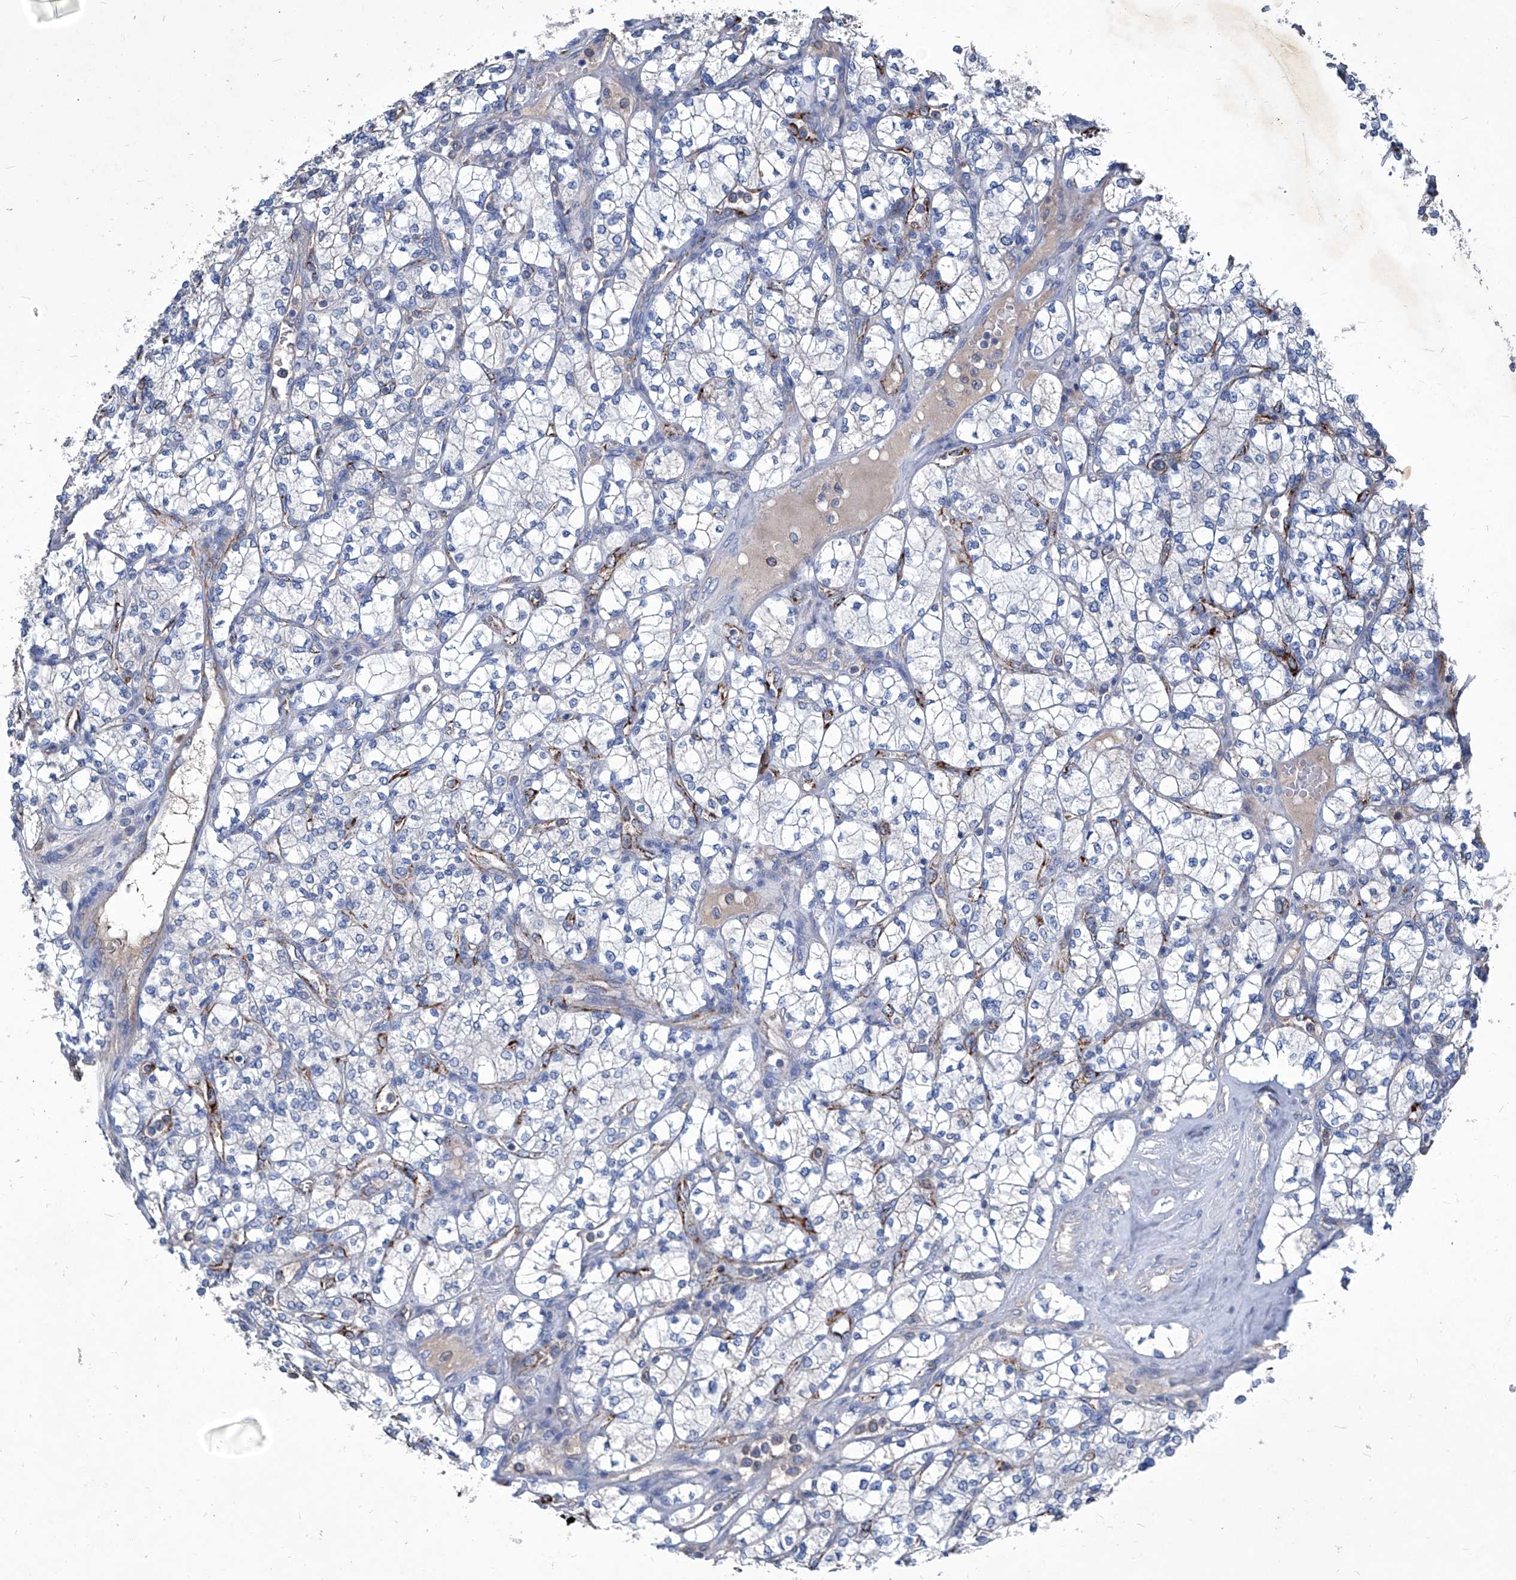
{"staining": {"intensity": "negative", "quantity": "none", "location": "none"}, "tissue": "renal cancer", "cell_type": "Tumor cells", "image_type": "cancer", "snomed": [{"axis": "morphology", "description": "Adenocarcinoma, NOS"}, {"axis": "topography", "description": "Kidney"}], "caption": "Immunohistochemistry micrograph of neoplastic tissue: human renal adenocarcinoma stained with DAB shows no significant protein staining in tumor cells. The staining was performed using DAB to visualize the protein expression in brown, while the nuclei were stained in blue with hematoxylin (Magnification: 20x).", "gene": "MTARC1", "patient": {"sex": "male", "age": 77}}